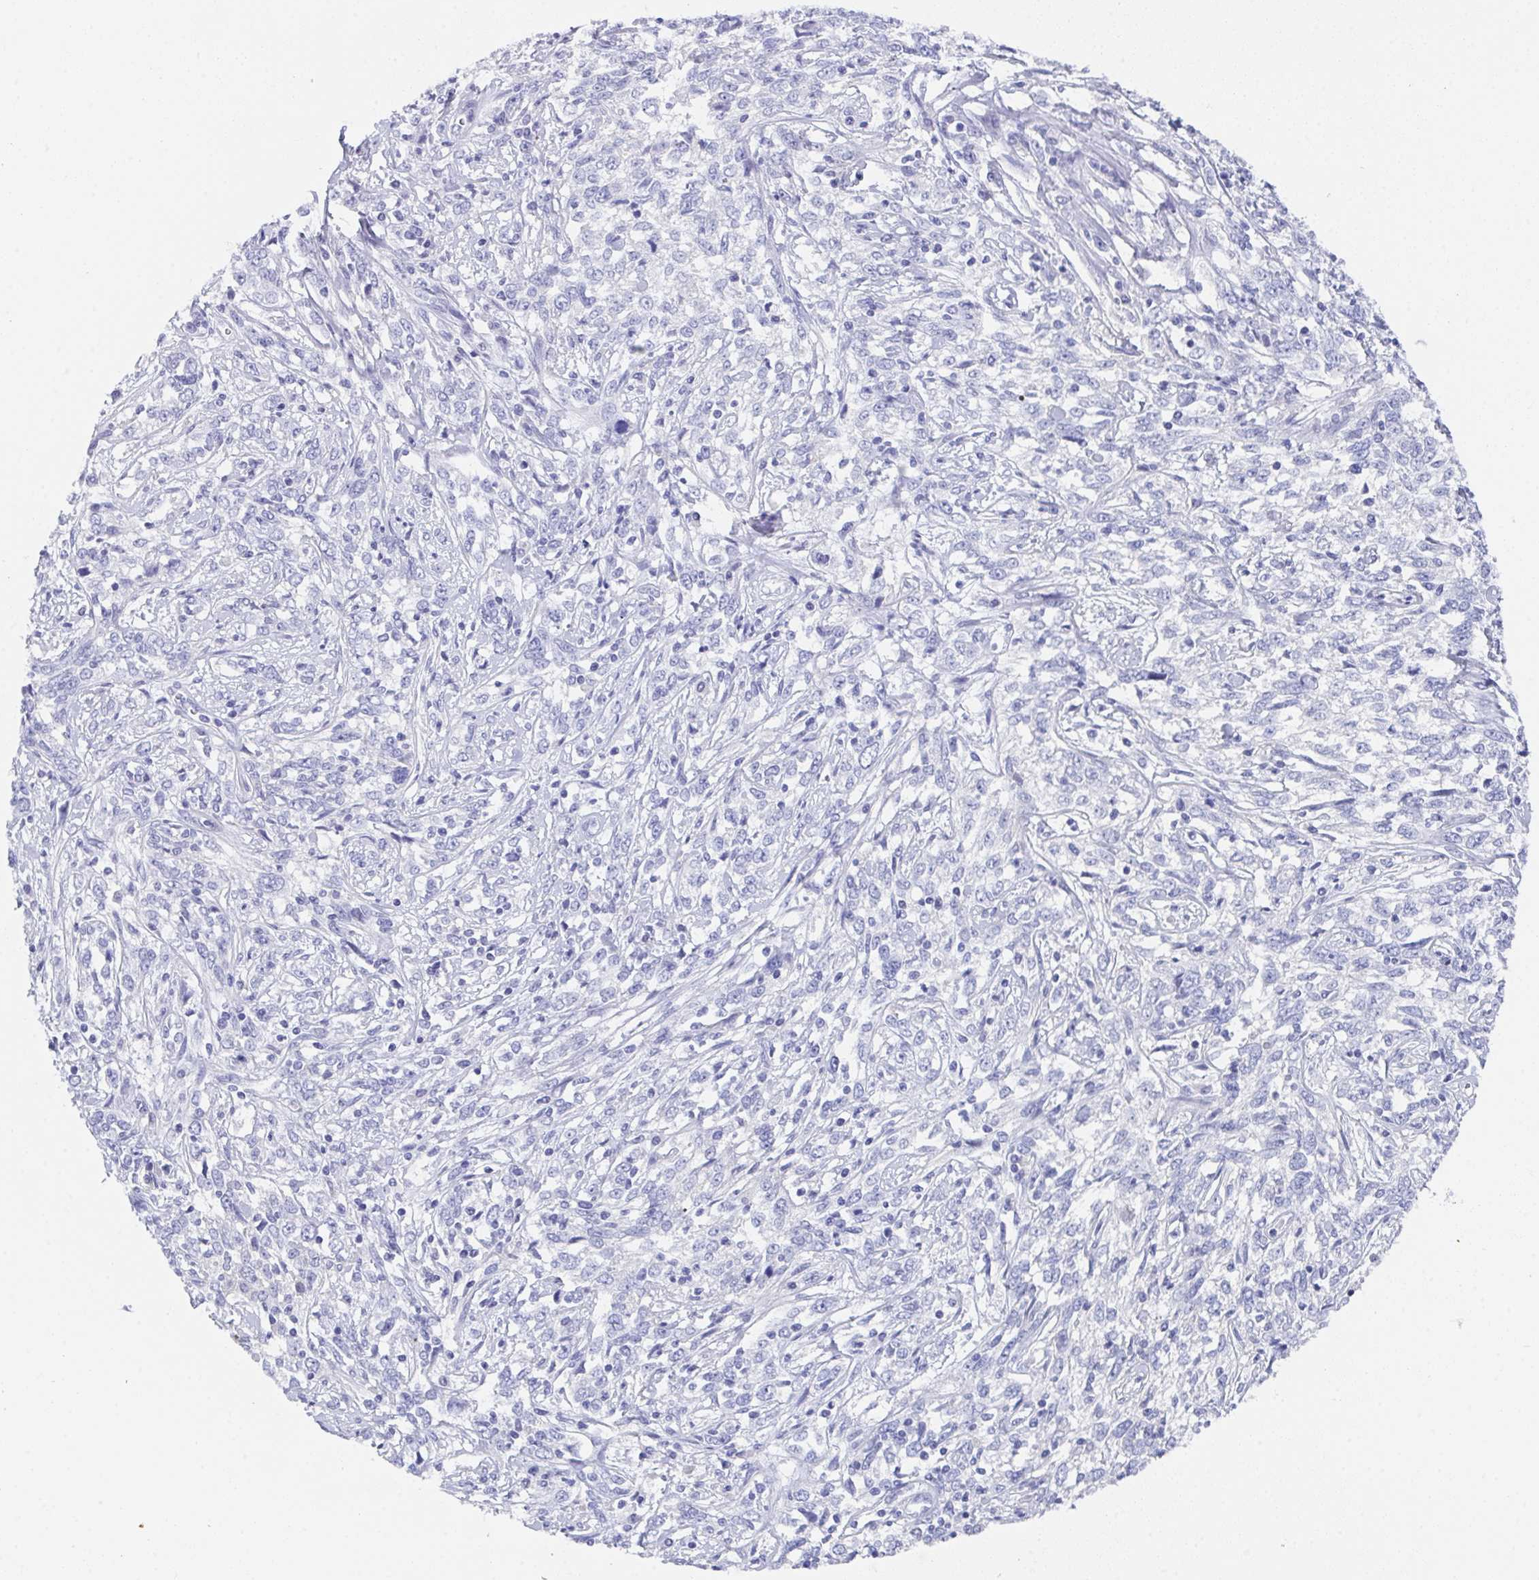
{"staining": {"intensity": "negative", "quantity": "none", "location": "none"}, "tissue": "cervical cancer", "cell_type": "Tumor cells", "image_type": "cancer", "snomed": [{"axis": "morphology", "description": "Adenocarcinoma, NOS"}, {"axis": "topography", "description": "Cervix"}], "caption": "Immunohistochemical staining of human cervical cancer (adenocarcinoma) shows no significant positivity in tumor cells.", "gene": "SSC4D", "patient": {"sex": "female", "age": 40}}